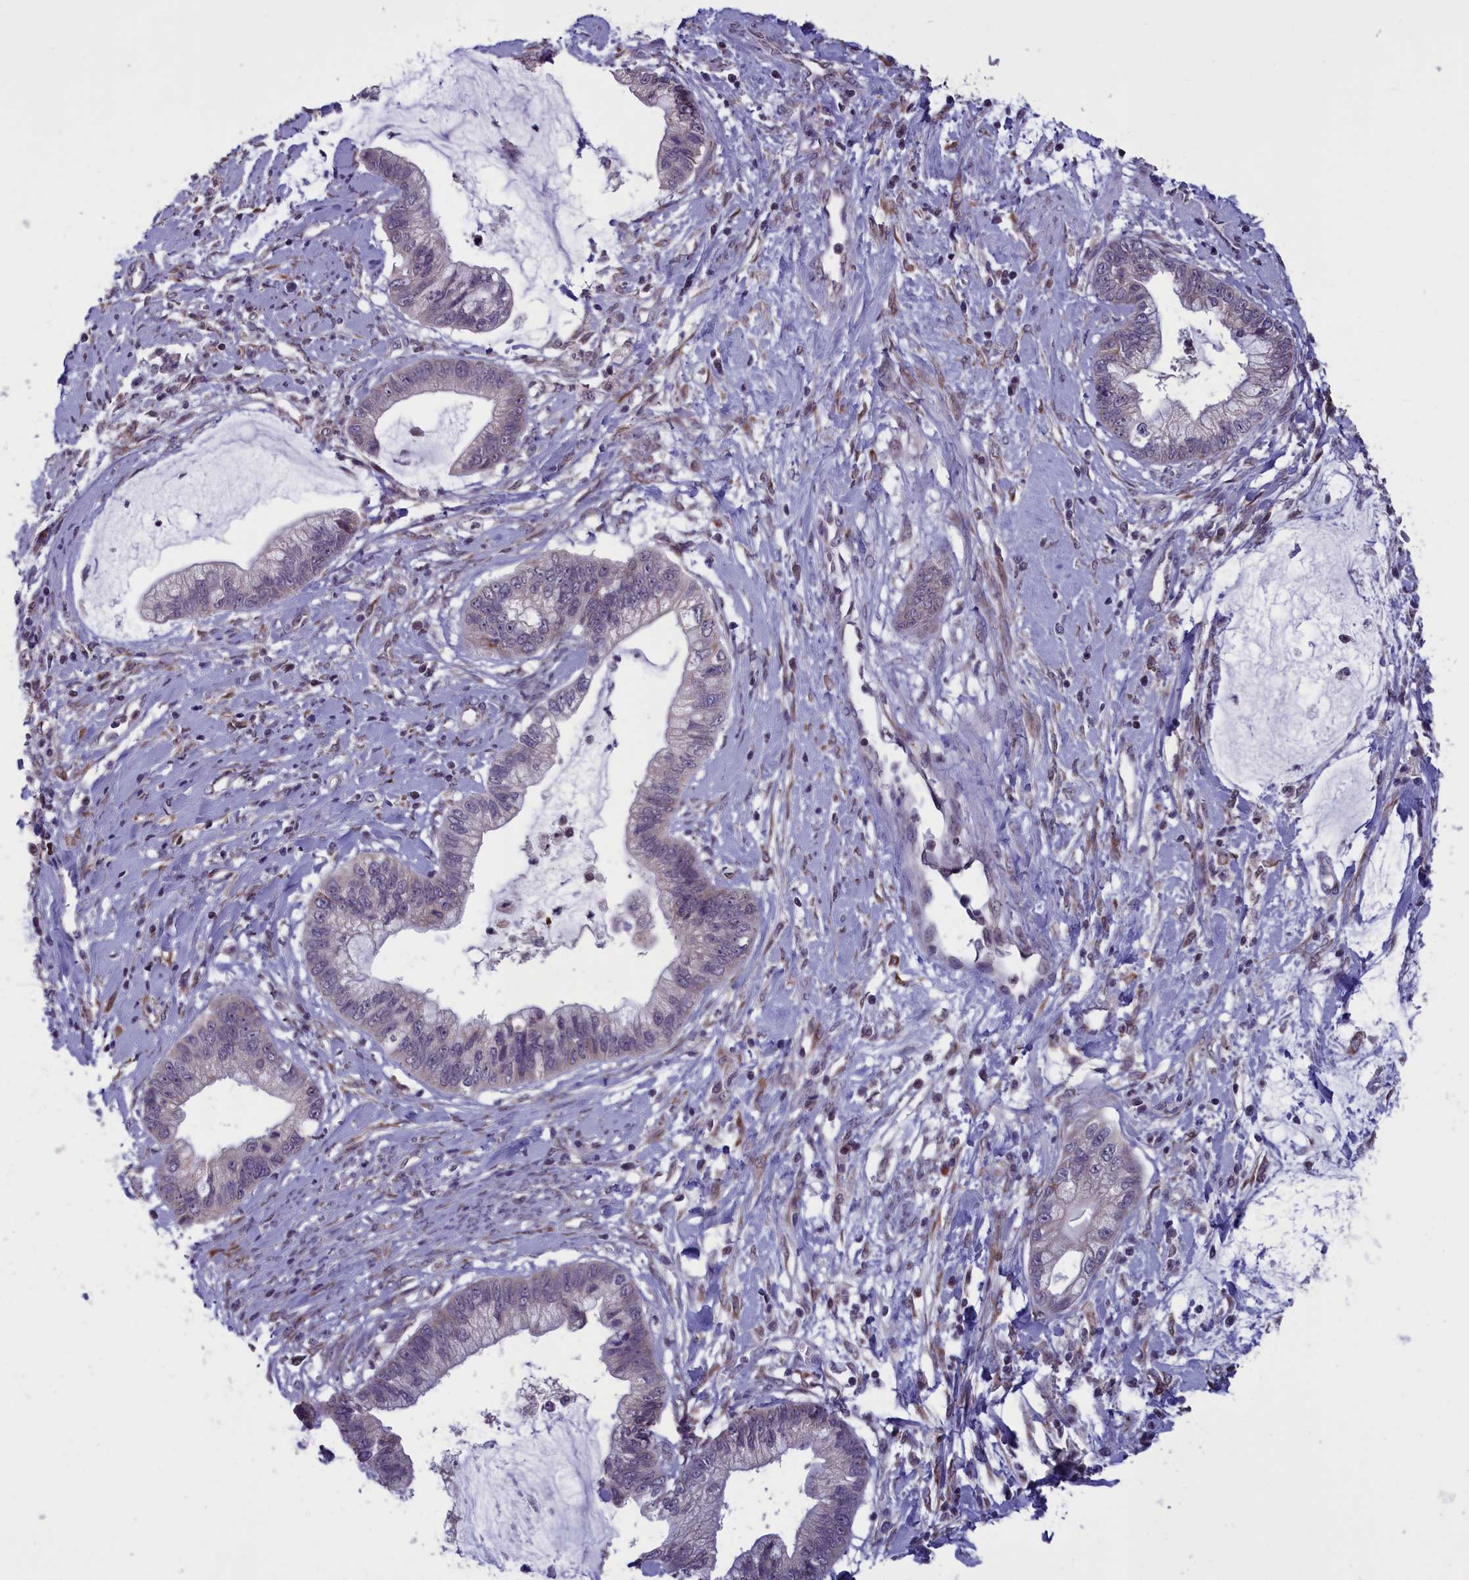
{"staining": {"intensity": "weak", "quantity": "<25%", "location": "cytoplasmic/membranous"}, "tissue": "cervical cancer", "cell_type": "Tumor cells", "image_type": "cancer", "snomed": [{"axis": "morphology", "description": "Adenocarcinoma, NOS"}, {"axis": "topography", "description": "Cervix"}], "caption": "Cervical cancer (adenocarcinoma) was stained to show a protein in brown. There is no significant positivity in tumor cells. (DAB (3,3'-diaminobenzidine) IHC visualized using brightfield microscopy, high magnification).", "gene": "PARS2", "patient": {"sex": "female", "age": 44}}